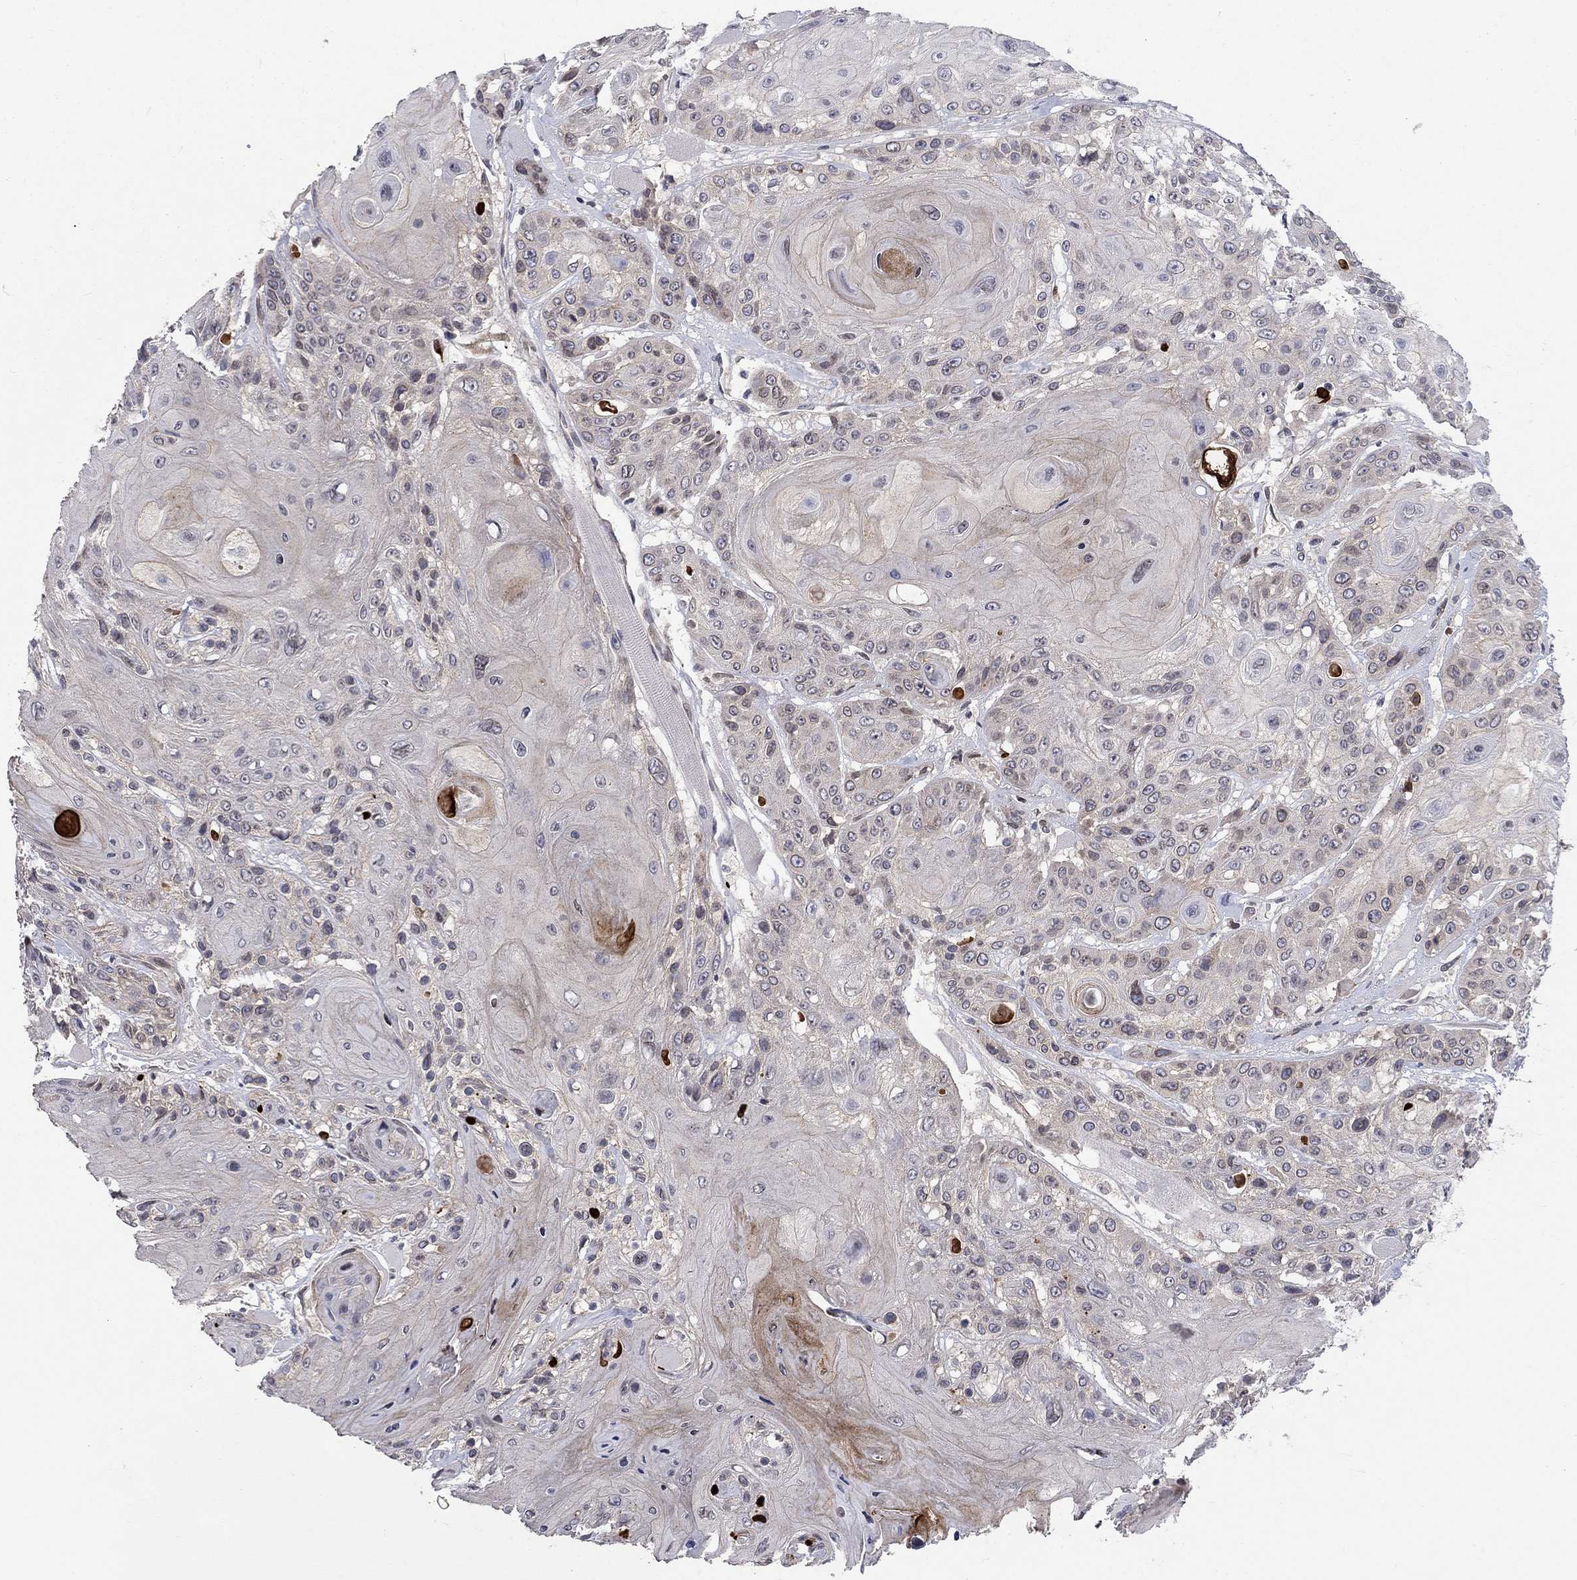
{"staining": {"intensity": "negative", "quantity": "none", "location": "none"}, "tissue": "head and neck cancer", "cell_type": "Tumor cells", "image_type": "cancer", "snomed": [{"axis": "morphology", "description": "Squamous cell carcinoma, NOS"}, {"axis": "topography", "description": "Head-Neck"}], "caption": "High magnification brightfield microscopy of squamous cell carcinoma (head and neck) stained with DAB (brown) and counterstained with hematoxylin (blue): tumor cells show no significant staining. Nuclei are stained in blue.", "gene": "CETN3", "patient": {"sex": "female", "age": 59}}